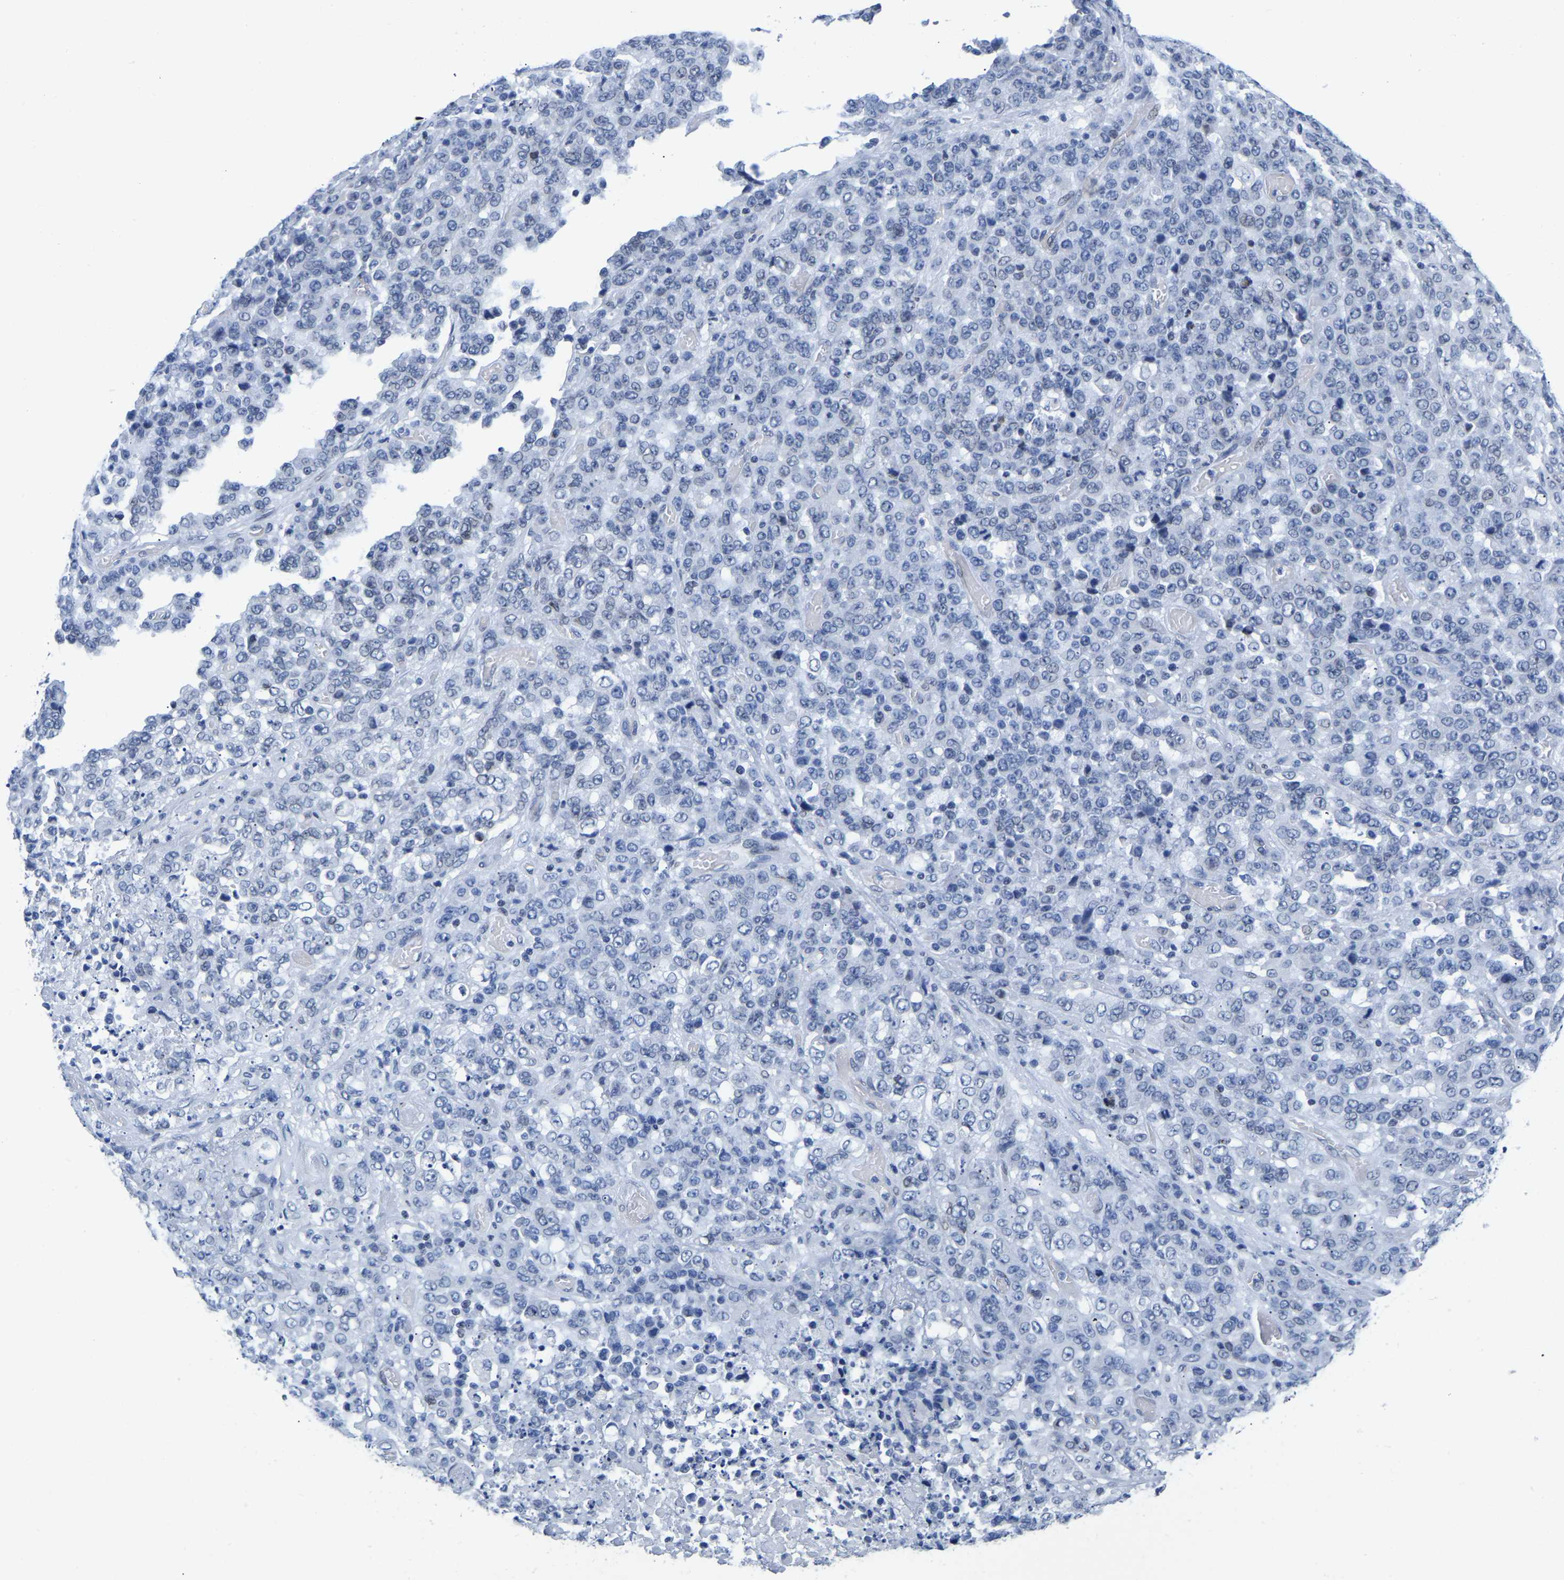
{"staining": {"intensity": "negative", "quantity": "none", "location": "none"}, "tissue": "stomach cancer", "cell_type": "Tumor cells", "image_type": "cancer", "snomed": [{"axis": "morphology", "description": "Adenocarcinoma, NOS"}, {"axis": "topography", "description": "Stomach"}], "caption": "Stomach cancer was stained to show a protein in brown. There is no significant staining in tumor cells.", "gene": "UPK3A", "patient": {"sex": "female", "age": 73}}